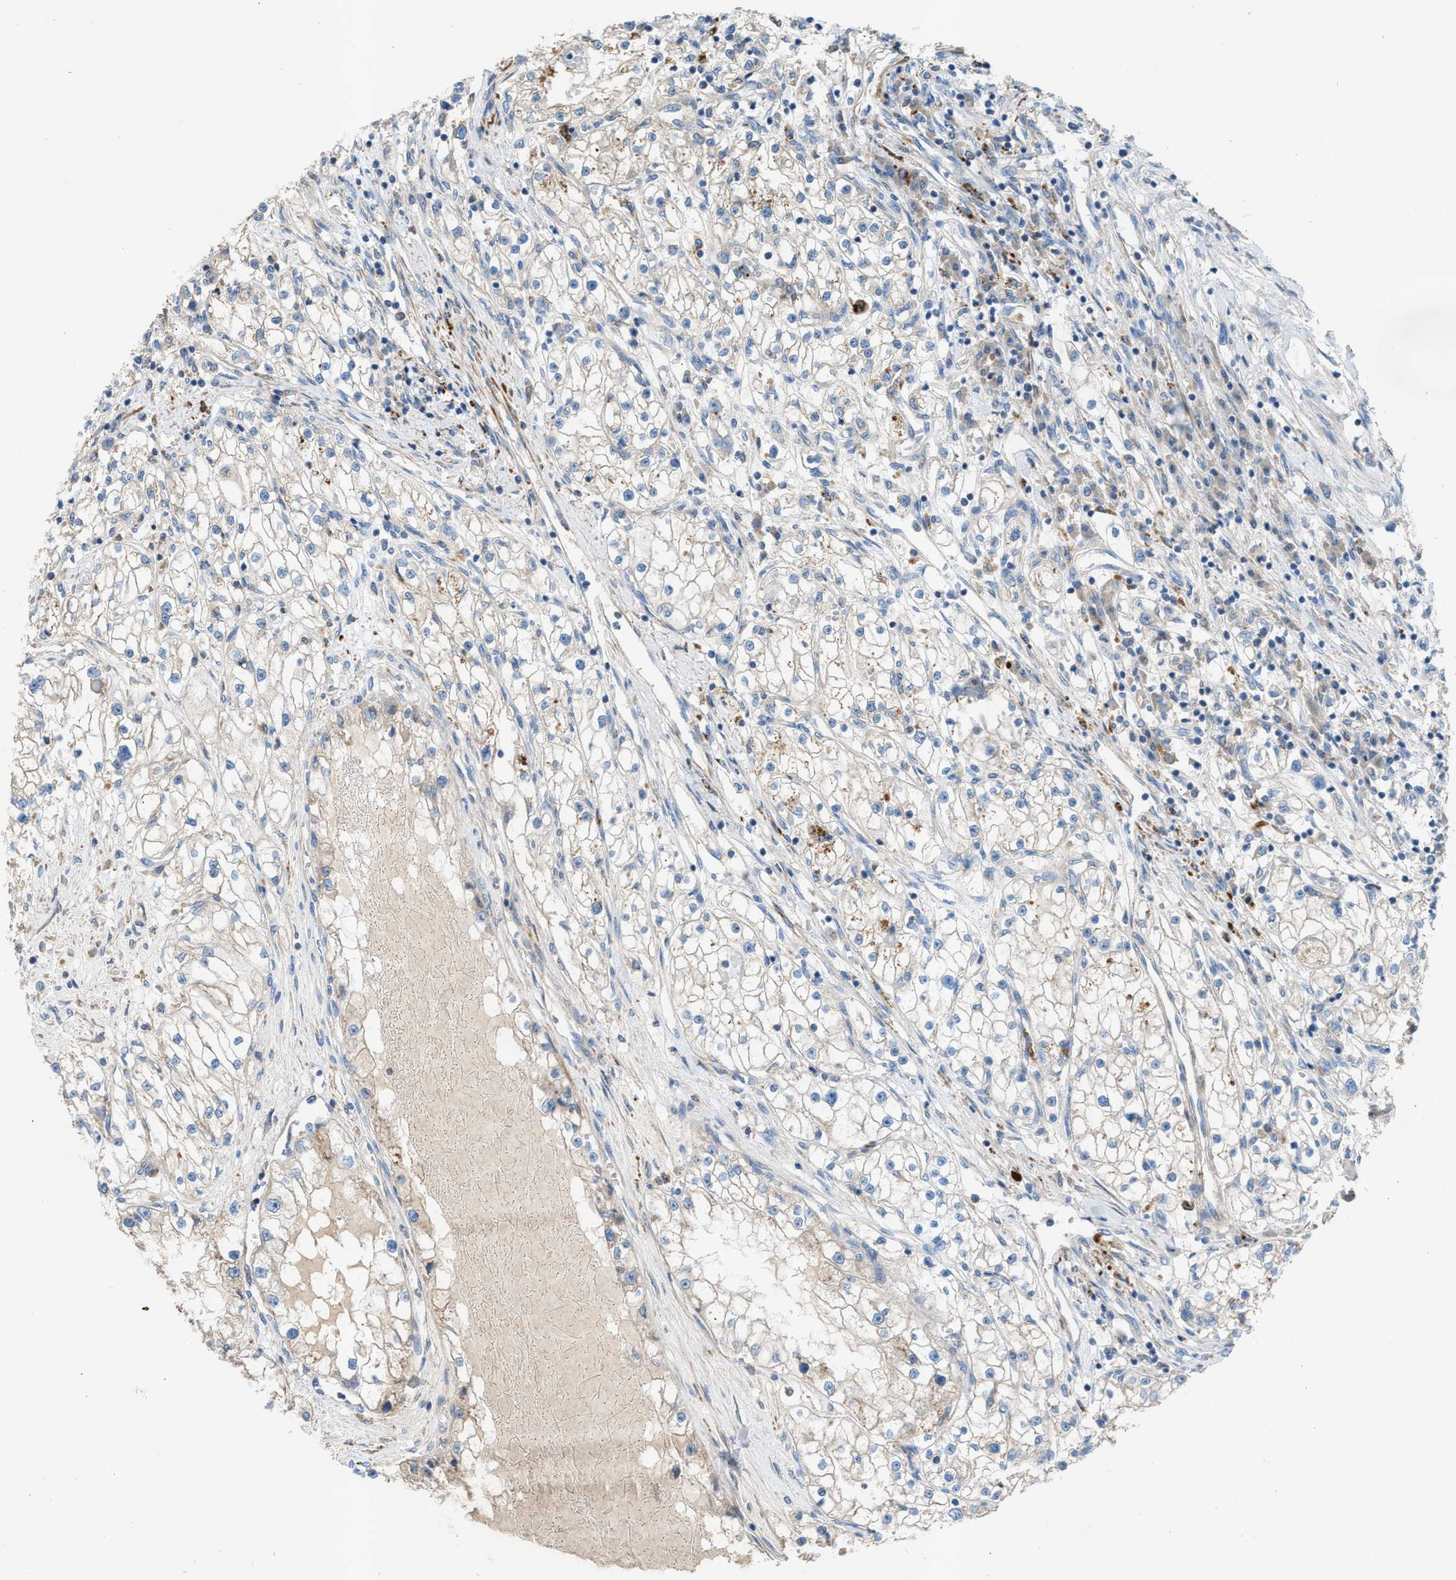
{"staining": {"intensity": "negative", "quantity": "none", "location": "none"}, "tissue": "renal cancer", "cell_type": "Tumor cells", "image_type": "cancer", "snomed": [{"axis": "morphology", "description": "Adenocarcinoma, NOS"}, {"axis": "topography", "description": "Kidney"}], "caption": "This is a photomicrograph of immunohistochemistry staining of renal adenocarcinoma, which shows no staining in tumor cells.", "gene": "AOAH", "patient": {"sex": "male", "age": 68}}